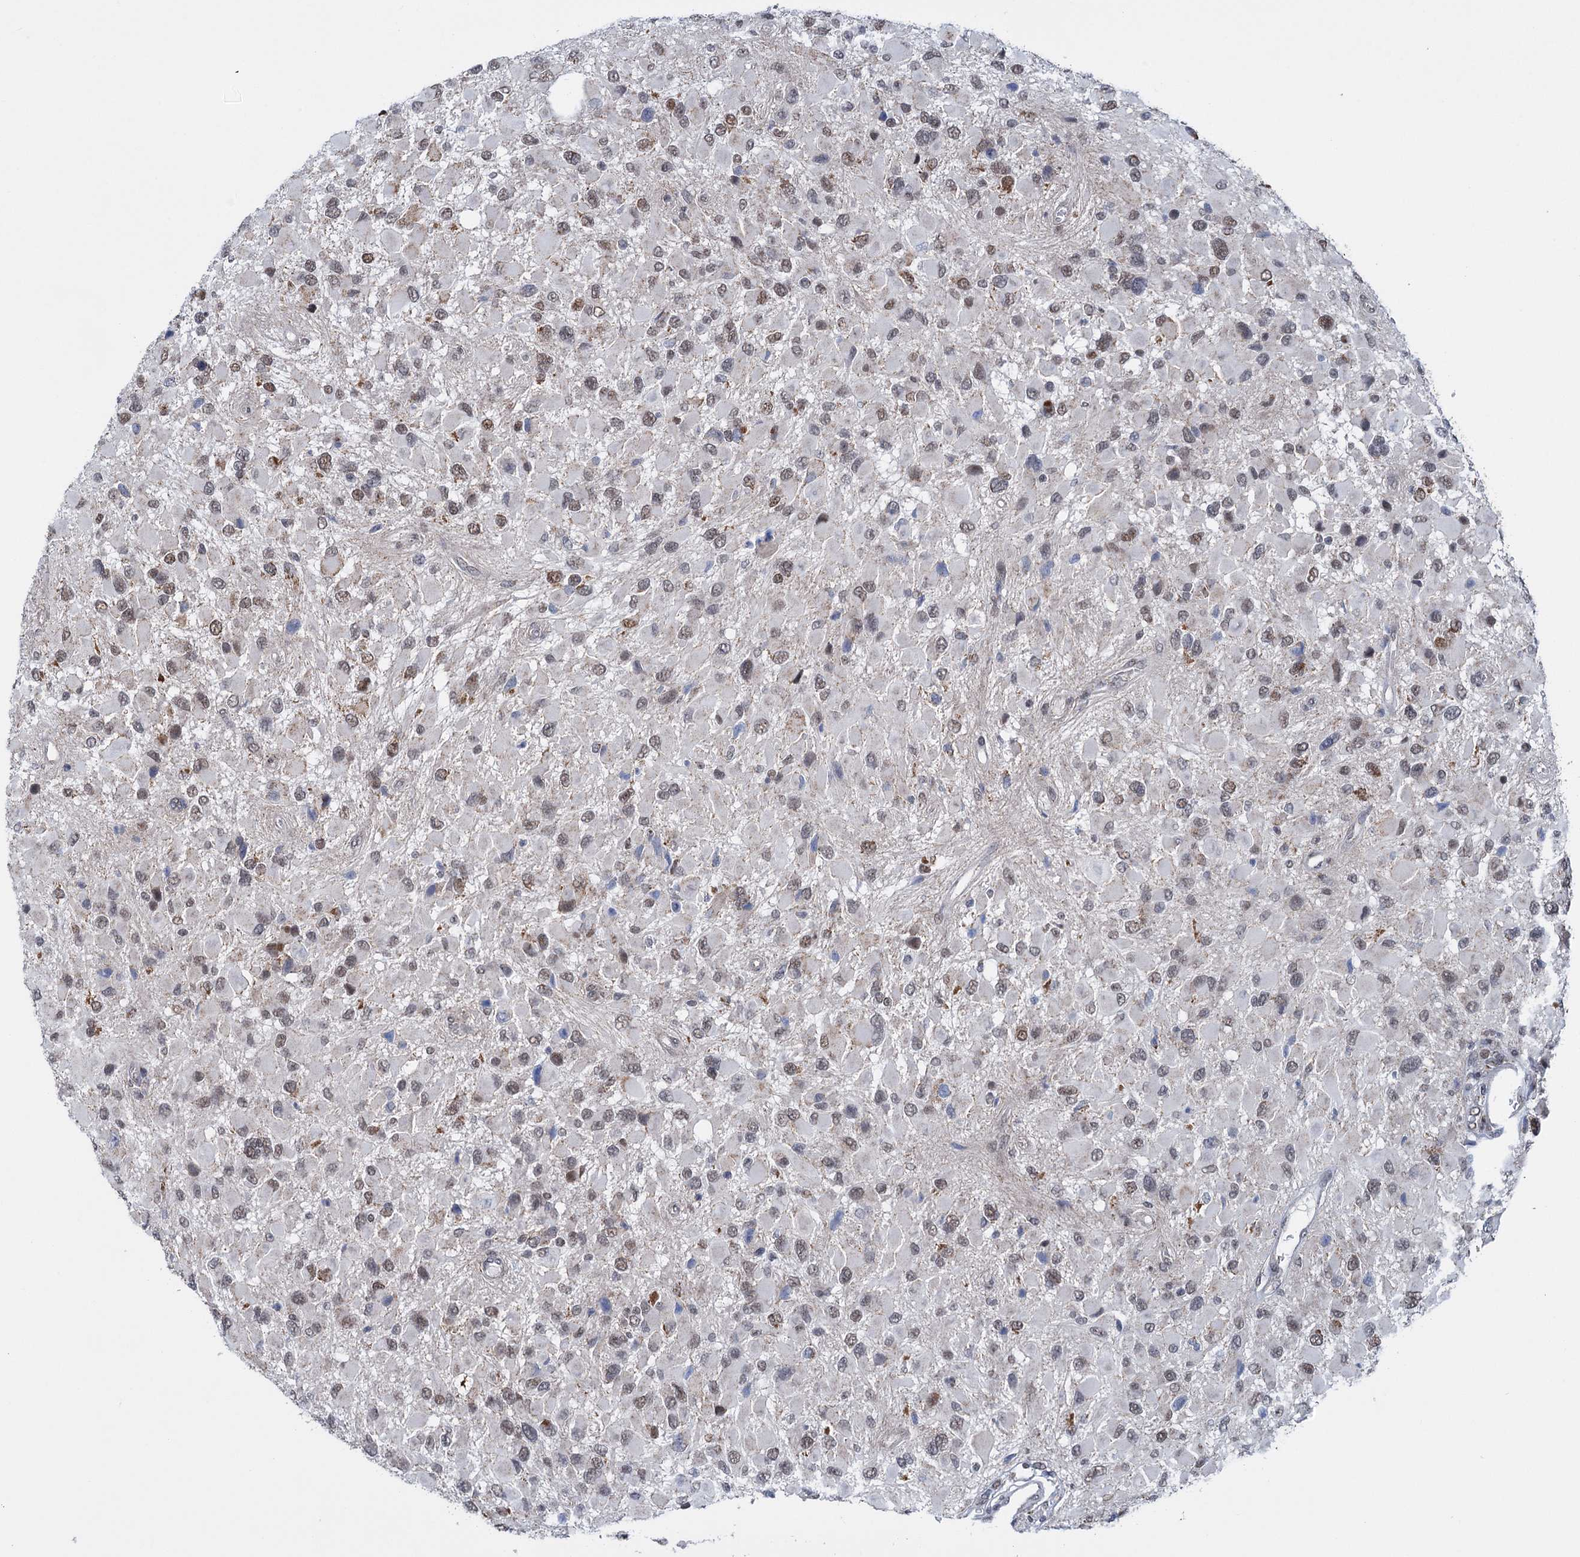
{"staining": {"intensity": "moderate", "quantity": "25%-75%", "location": "nuclear"}, "tissue": "glioma", "cell_type": "Tumor cells", "image_type": "cancer", "snomed": [{"axis": "morphology", "description": "Glioma, malignant, High grade"}, {"axis": "topography", "description": "Brain"}], "caption": "Immunohistochemistry (DAB (3,3'-diaminobenzidine)) staining of human malignant high-grade glioma reveals moderate nuclear protein expression in approximately 25%-75% of tumor cells.", "gene": "MORN3", "patient": {"sex": "male", "age": 53}}